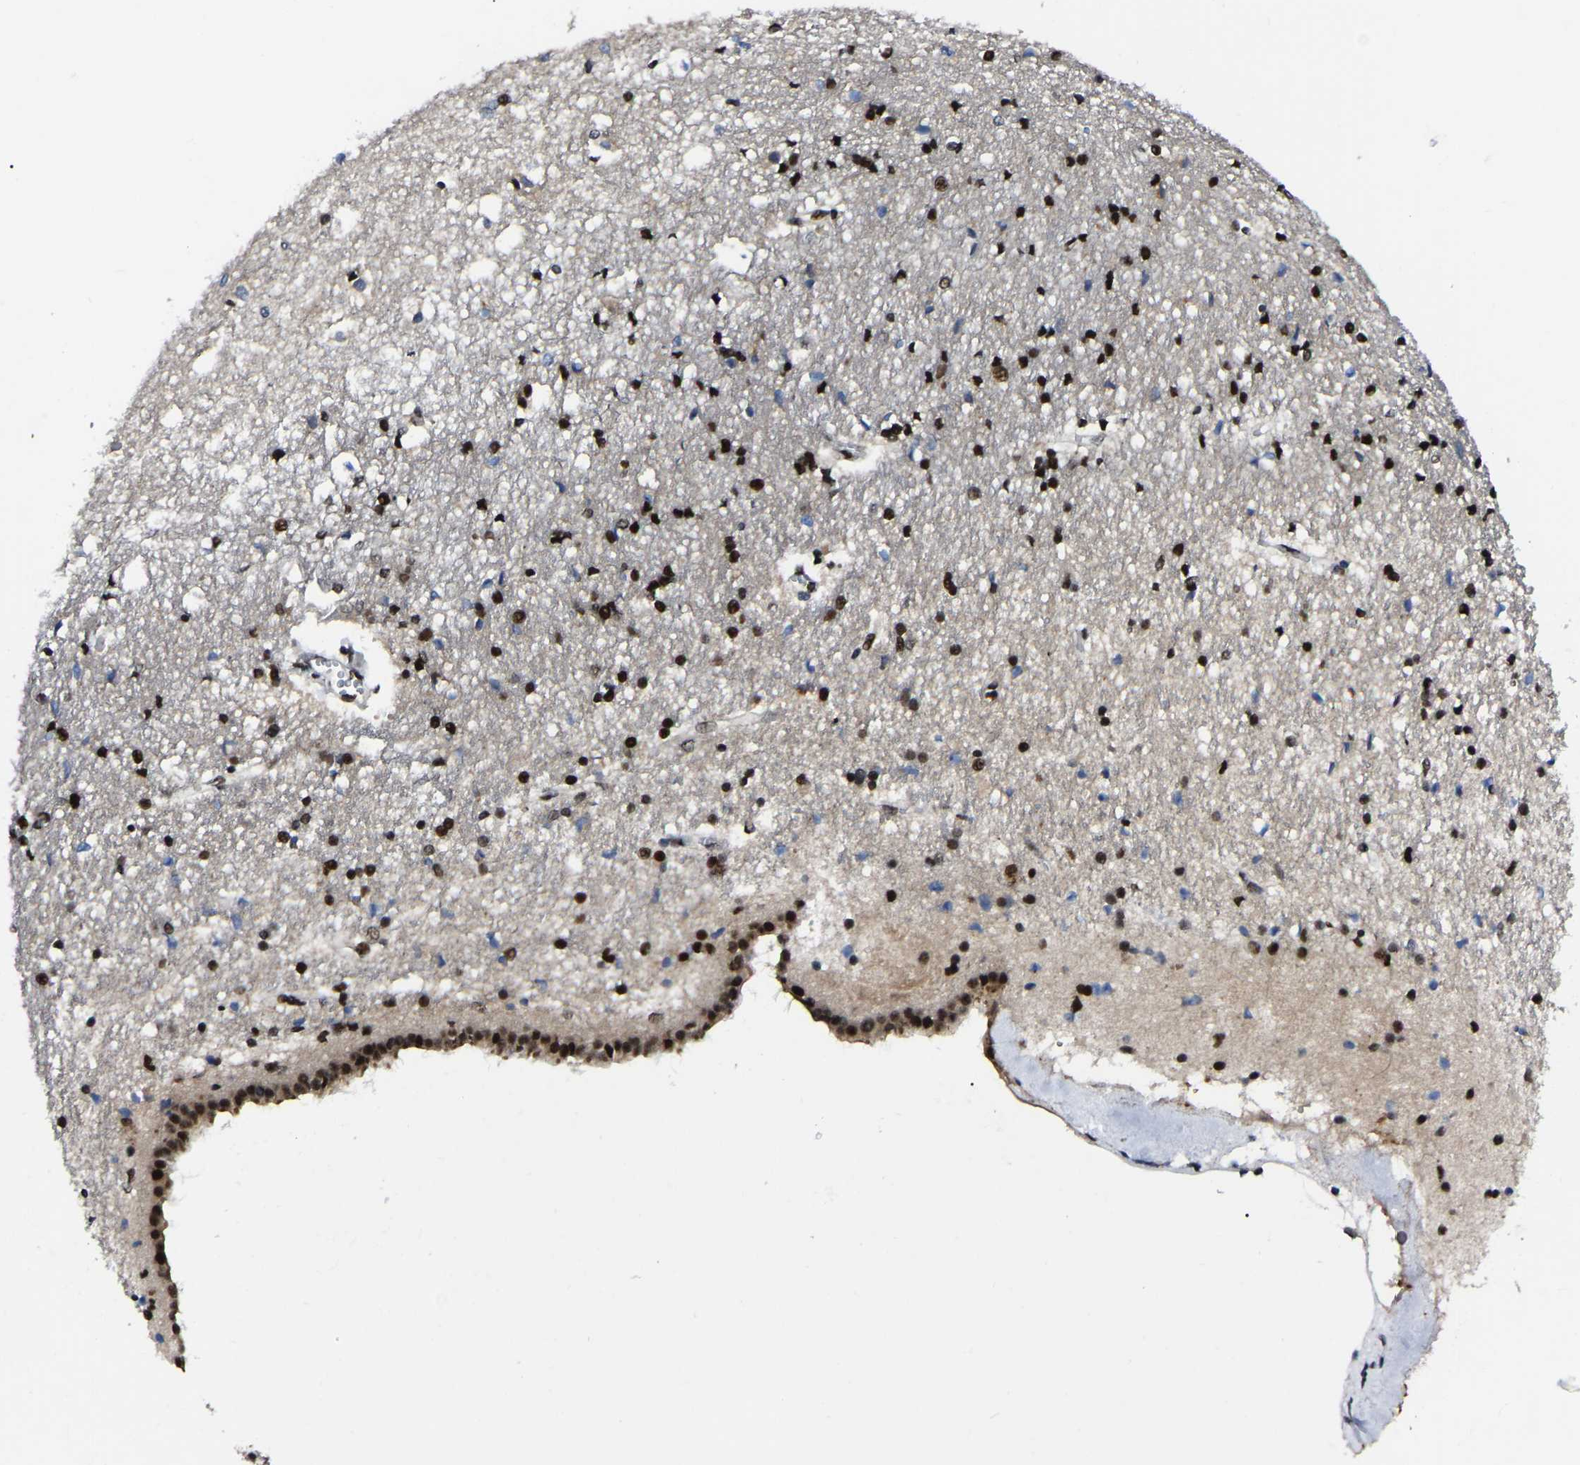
{"staining": {"intensity": "strong", "quantity": "25%-75%", "location": "nuclear"}, "tissue": "caudate", "cell_type": "Glial cells", "image_type": "normal", "snomed": [{"axis": "morphology", "description": "Normal tissue, NOS"}, {"axis": "topography", "description": "Lateral ventricle wall"}], "caption": "The immunohistochemical stain labels strong nuclear expression in glial cells of benign caudate. Using DAB (brown) and hematoxylin (blue) stains, captured at high magnification using brightfield microscopy.", "gene": "TRIM35", "patient": {"sex": "male", "age": 45}}